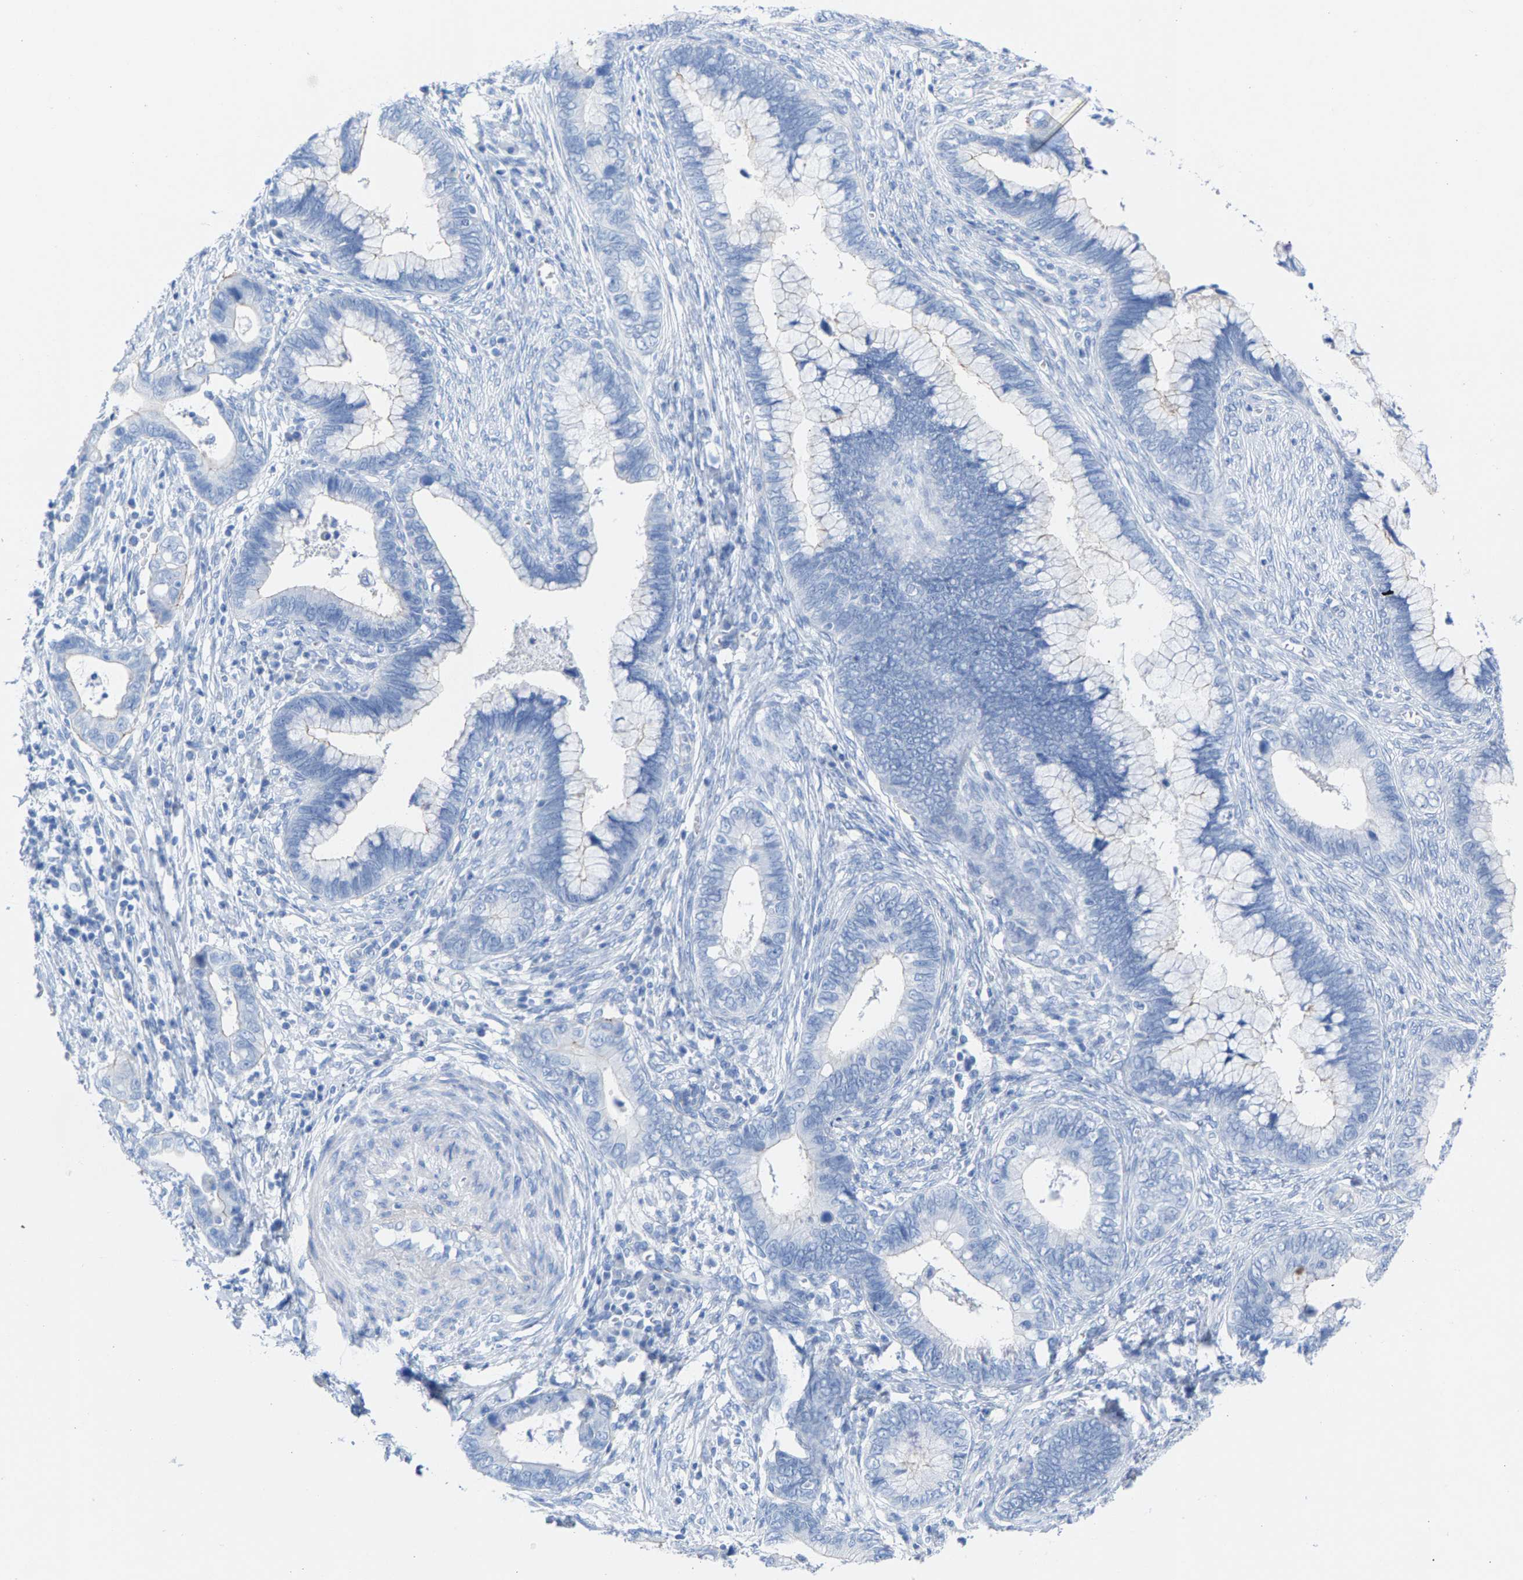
{"staining": {"intensity": "negative", "quantity": "none", "location": "none"}, "tissue": "cervical cancer", "cell_type": "Tumor cells", "image_type": "cancer", "snomed": [{"axis": "morphology", "description": "Adenocarcinoma, NOS"}, {"axis": "topography", "description": "Cervix"}], "caption": "Immunohistochemistry histopathology image of human cervical cancer stained for a protein (brown), which displays no staining in tumor cells.", "gene": "CPA1", "patient": {"sex": "female", "age": 44}}